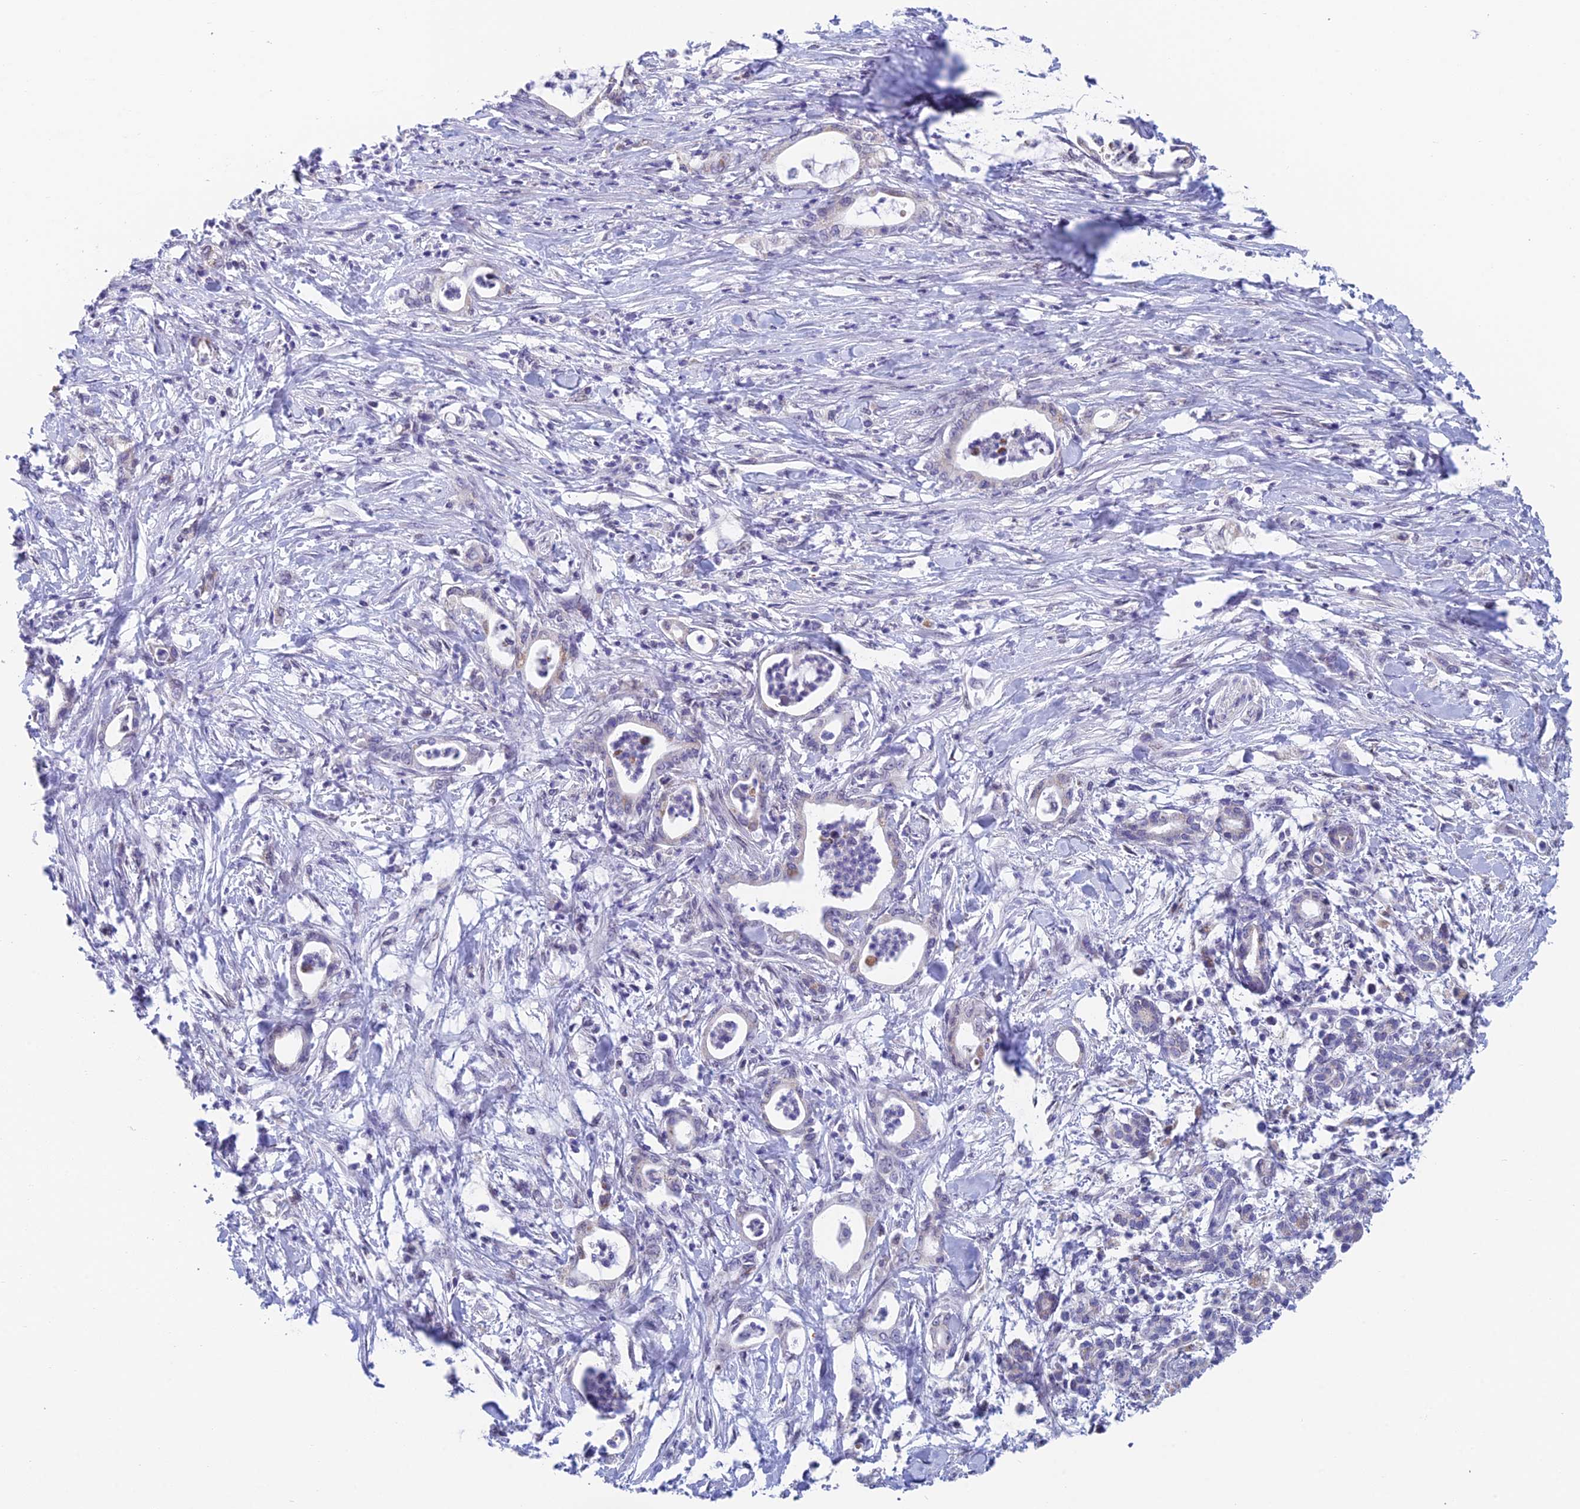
{"staining": {"intensity": "negative", "quantity": "none", "location": "none"}, "tissue": "pancreatic cancer", "cell_type": "Tumor cells", "image_type": "cancer", "snomed": [{"axis": "morphology", "description": "Adenocarcinoma, NOS"}, {"axis": "topography", "description": "Pancreas"}], "caption": "There is no significant staining in tumor cells of pancreatic cancer (adenocarcinoma). (Stains: DAB immunohistochemistry with hematoxylin counter stain, Microscopy: brightfield microscopy at high magnification).", "gene": "REXO5", "patient": {"sex": "female", "age": 55}}